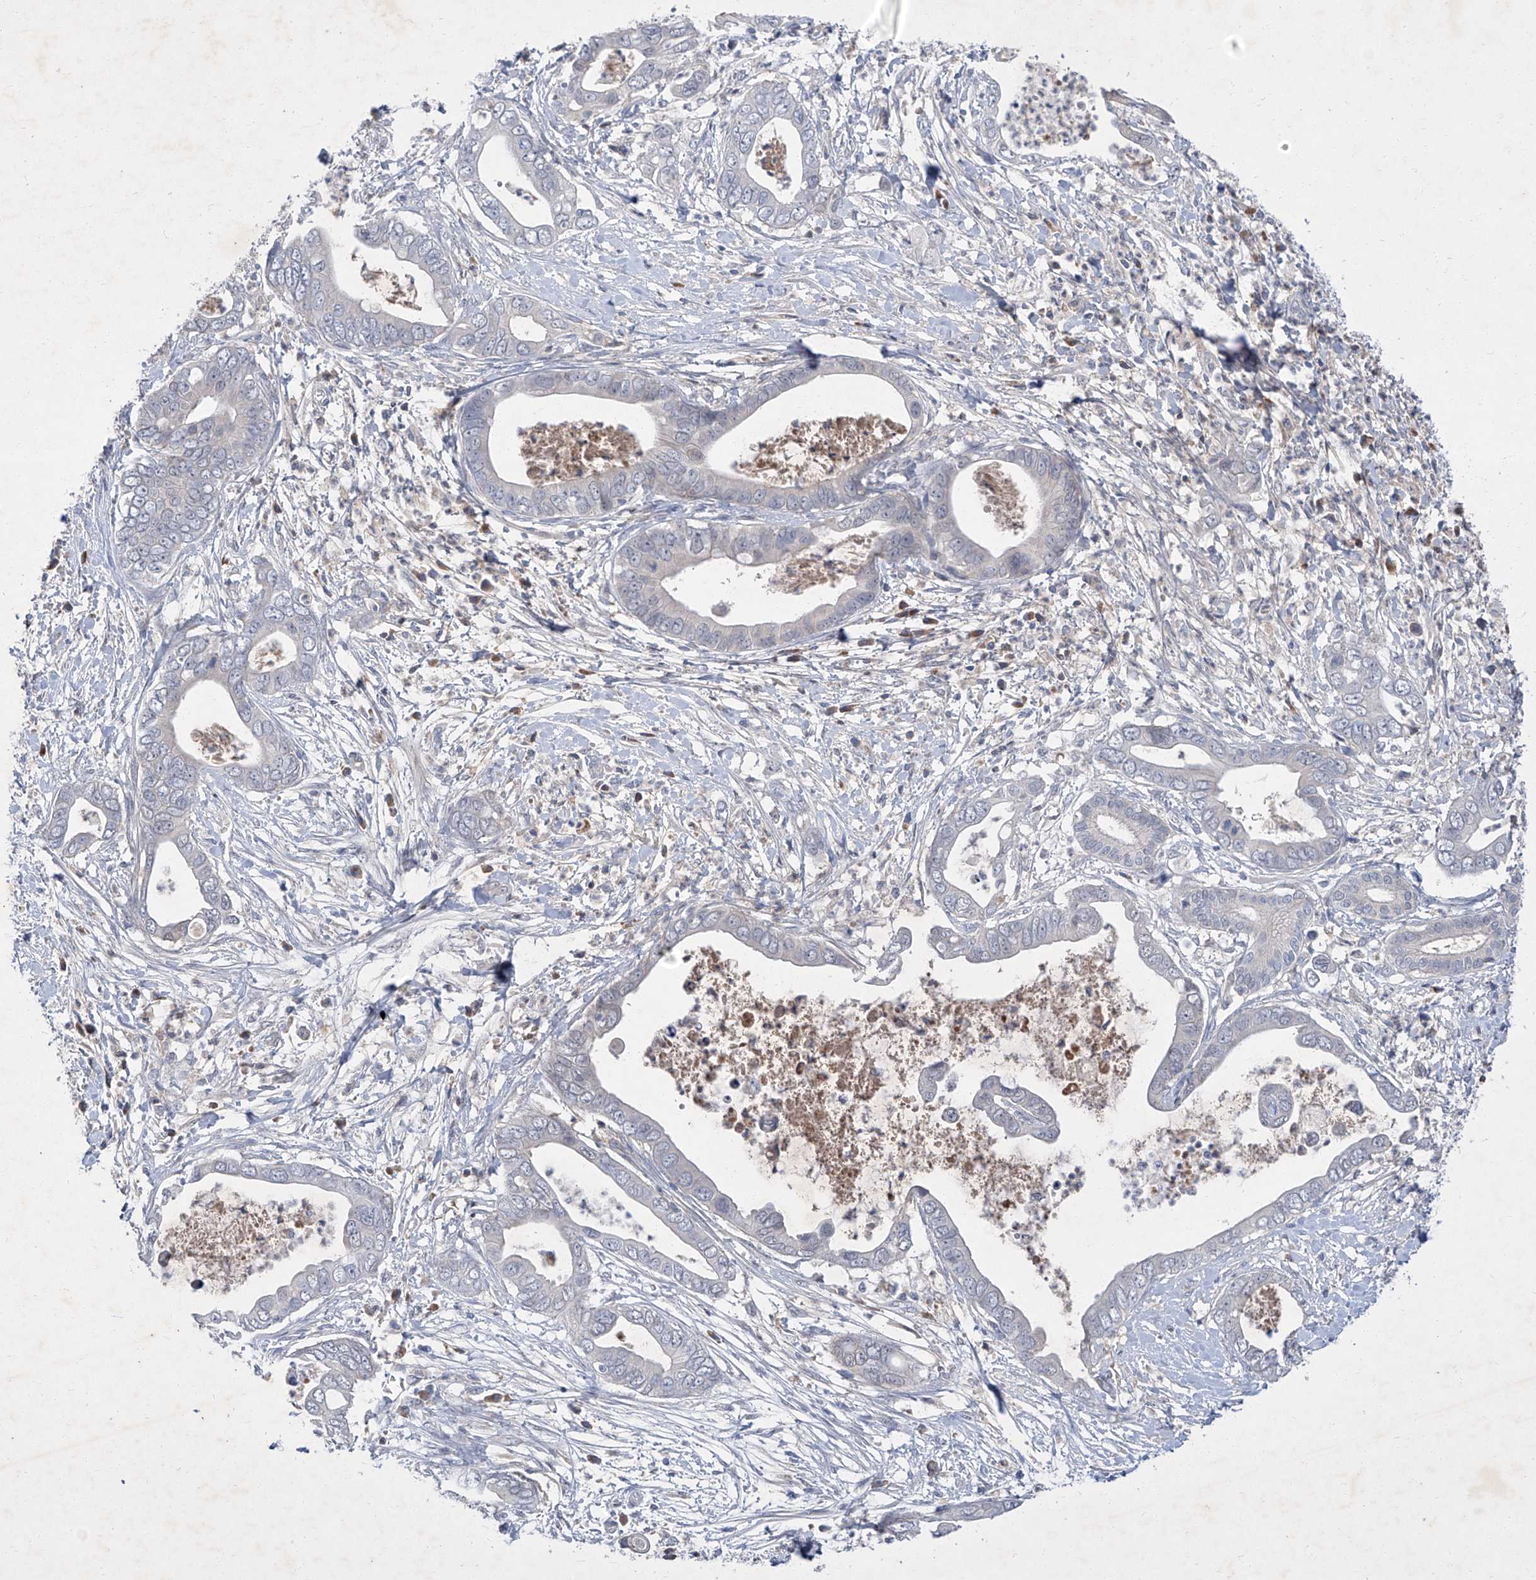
{"staining": {"intensity": "negative", "quantity": "none", "location": "none"}, "tissue": "pancreatic cancer", "cell_type": "Tumor cells", "image_type": "cancer", "snomed": [{"axis": "morphology", "description": "Adenocarcinoma, NOS"}, {"axis": "topography", "description": "Pancreas"}], "caption": "This is an immunohistochemistry image of human pancreatic cancer (adenocarcinoma). There is no expression in tumor cells.", "gene": "SBK2", "patient": {"sex": "male", "age": 75}}